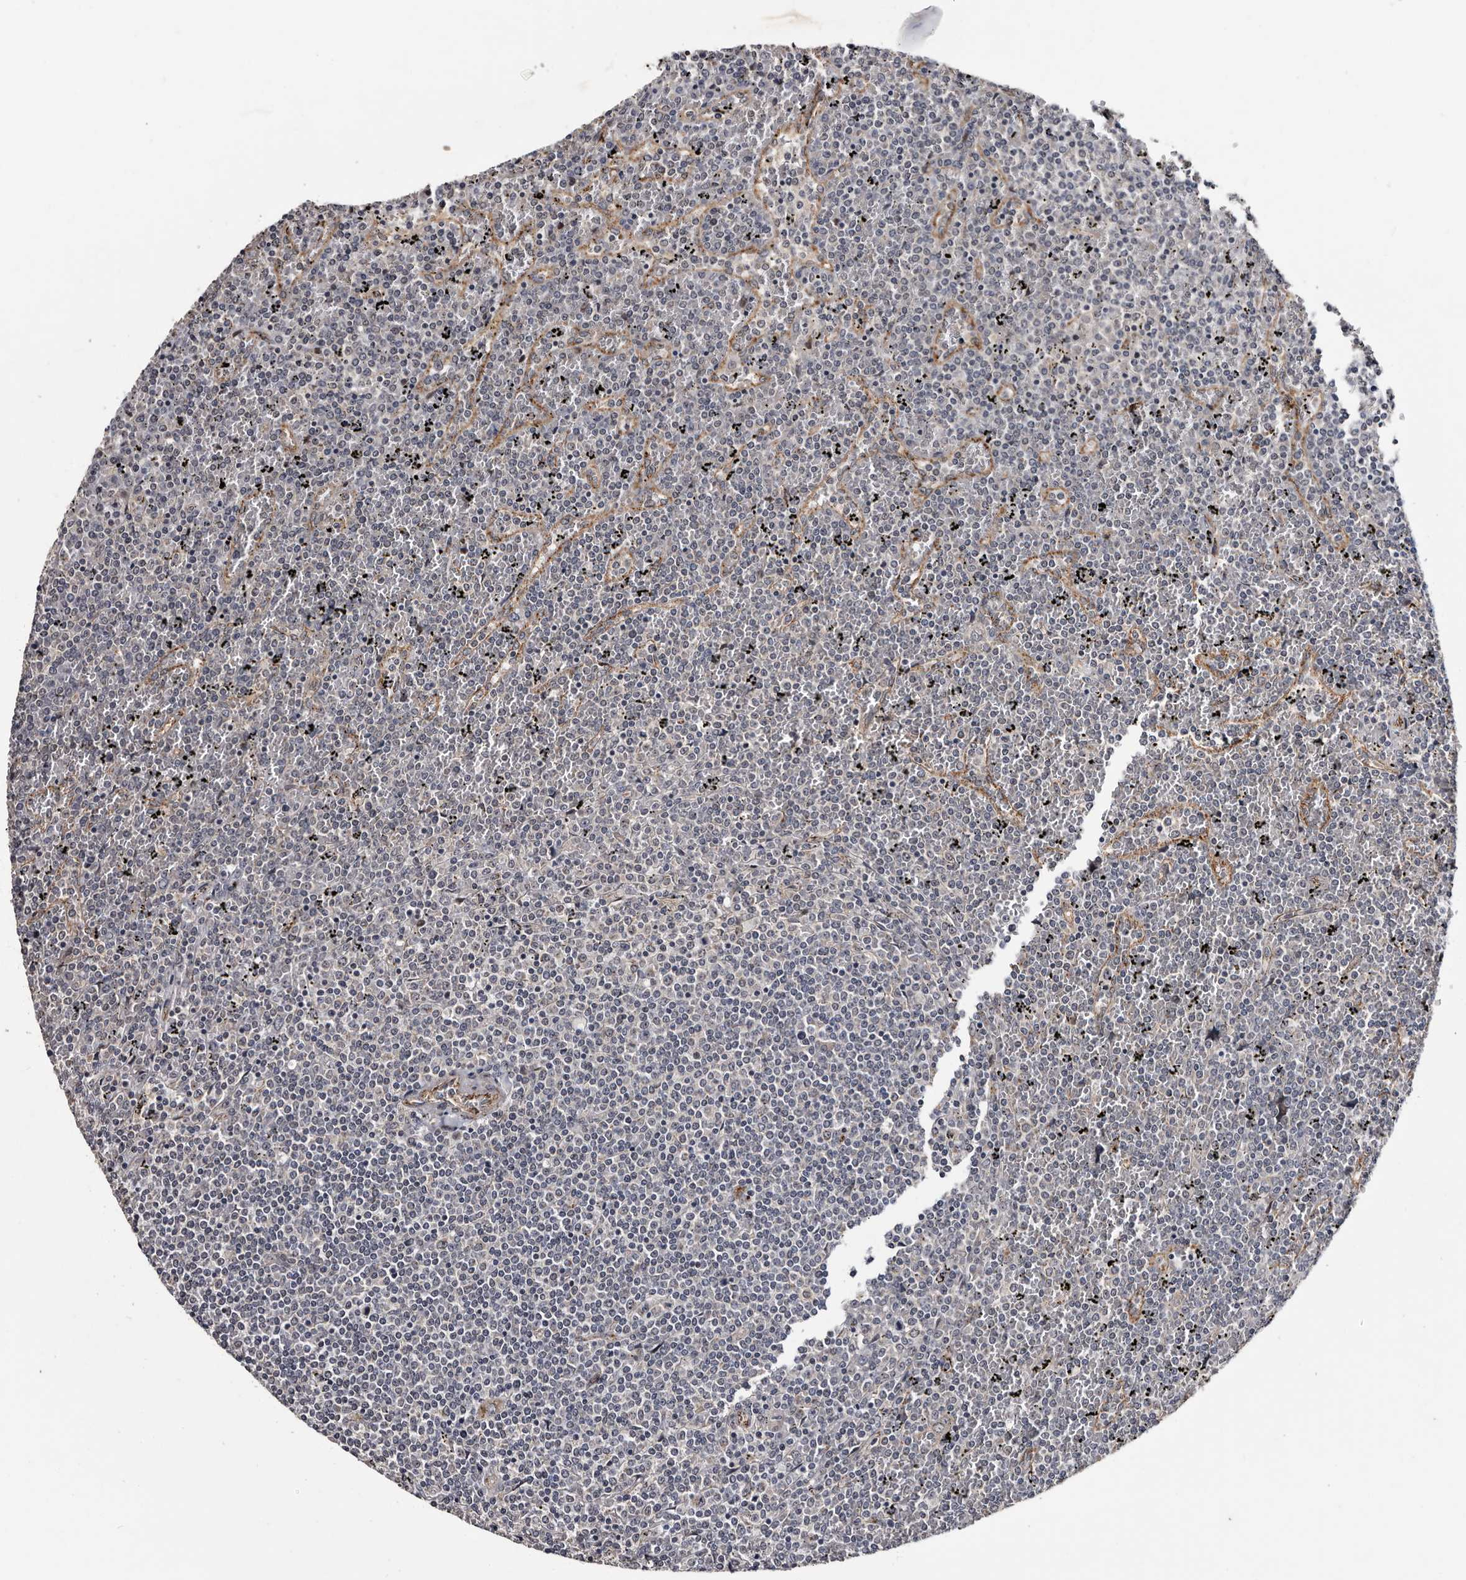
{"staining": {"intensity": "negative", "quantity": "none", "location": "none"}, "tissue": "lymphoma", "cell_type": "Tumor cells", "image_type": "cancer", "snomed": [{"axis": "morphology", "description": "Malignant lymphoma, non-Hodgkin's type, Low grade"}, {"axis": "topography", "description": "Spleen"}], "caption": "DAB immunohistochemical staining of human malignant lymphoma, non-Hodgkin's type (low-grade) displays no significant positivity in tumor cells.", "gene": "ARMCX2", "patient": {"sex": "female", "age": 19}}